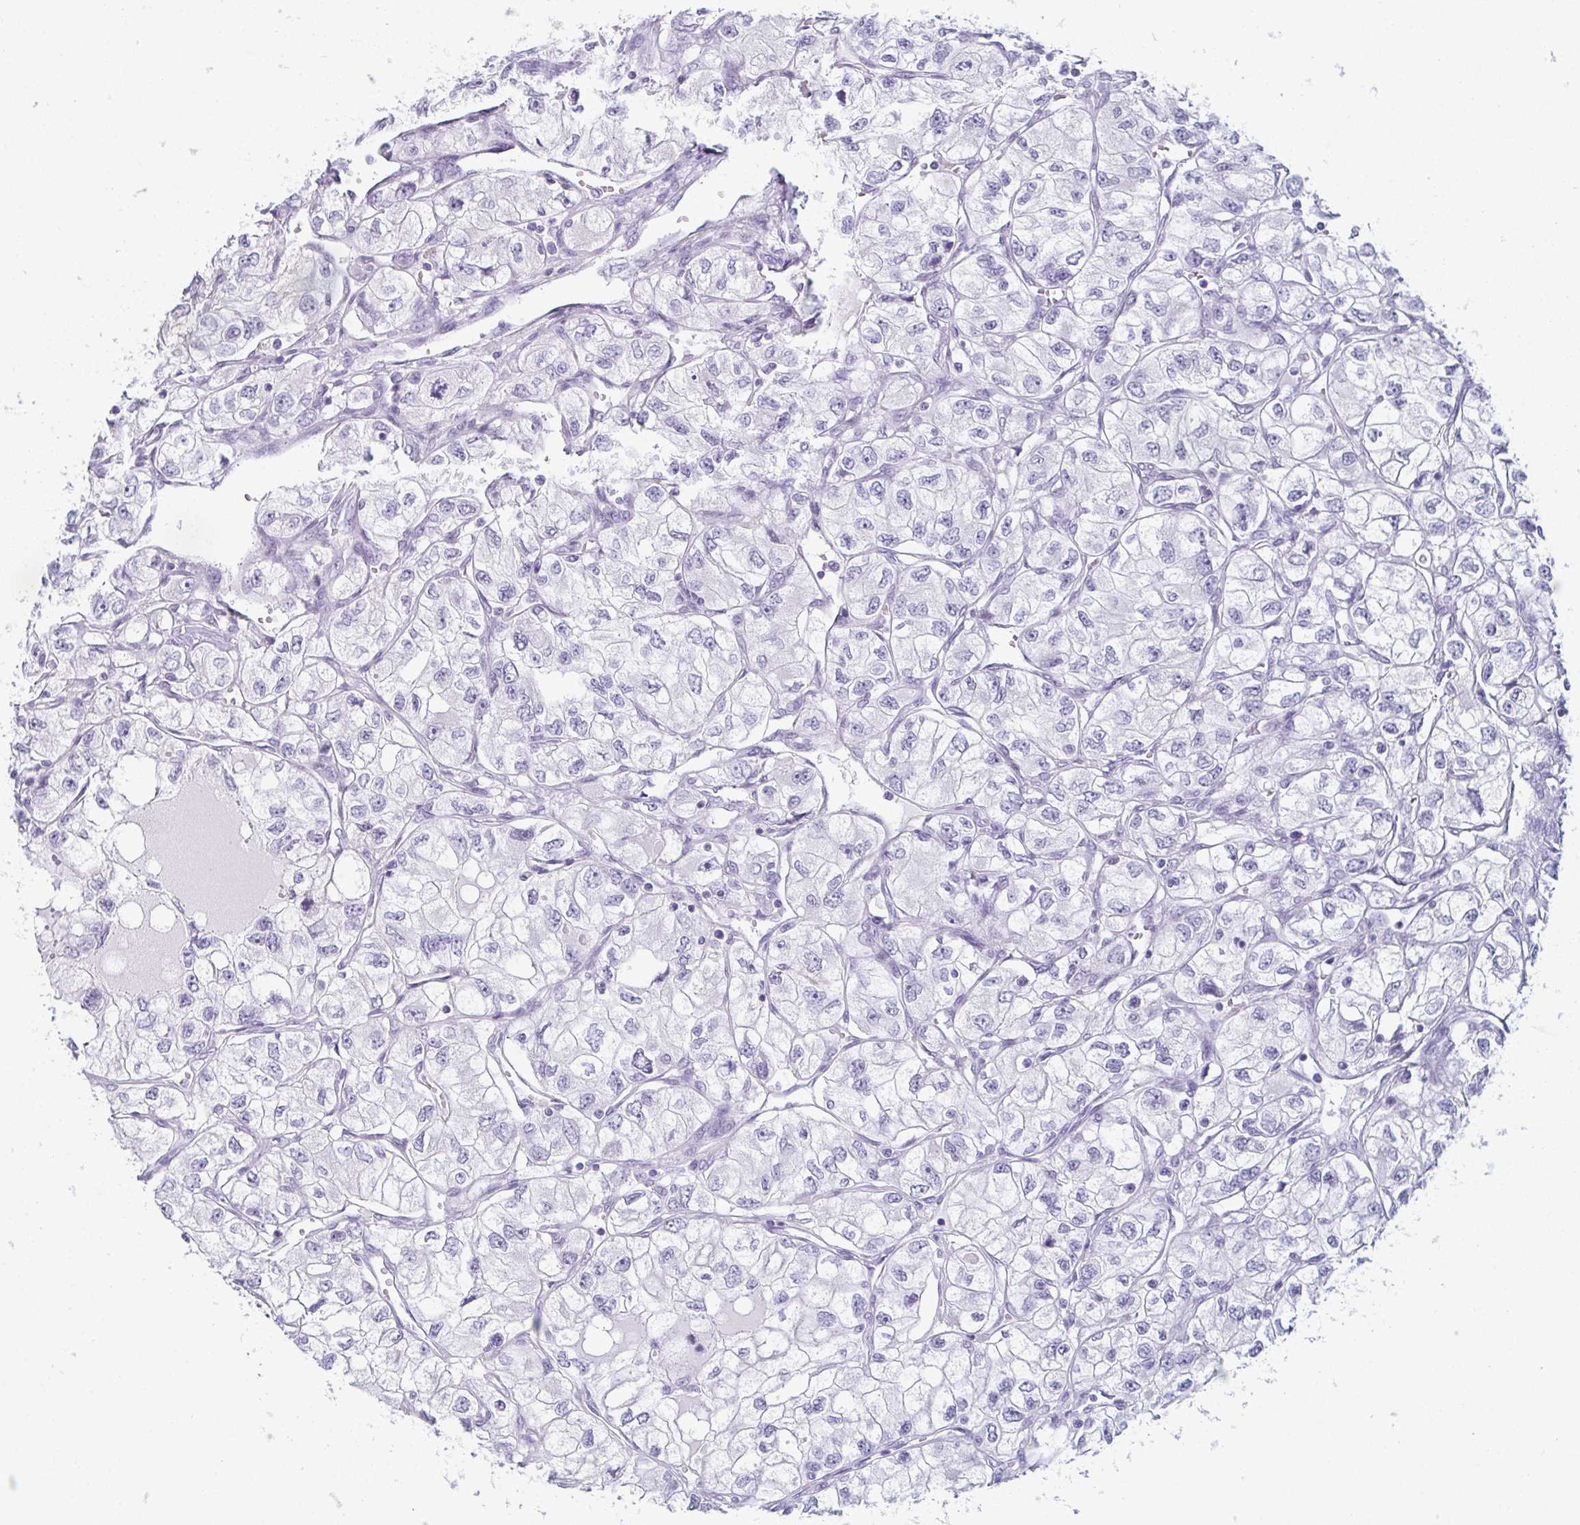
{"staining": {"intensity": "negative", "quantity": "none", "location": "none"}, "tissue": "renal cancer", "cell_type": "Tumor cells", "image_type": "cancer", "snomed": [{"axis": "morphology", "description": "Adenocarcinoma, NOS"}, {"axis": "topography", "description": "Kidney"}], "caption": "Renal adenocarcinoma was stained to show a protein in brown. There is no significant positivity in tumor cells.", "gene": "ENKUR", "patient": {"sex": "female", "age": 59}}